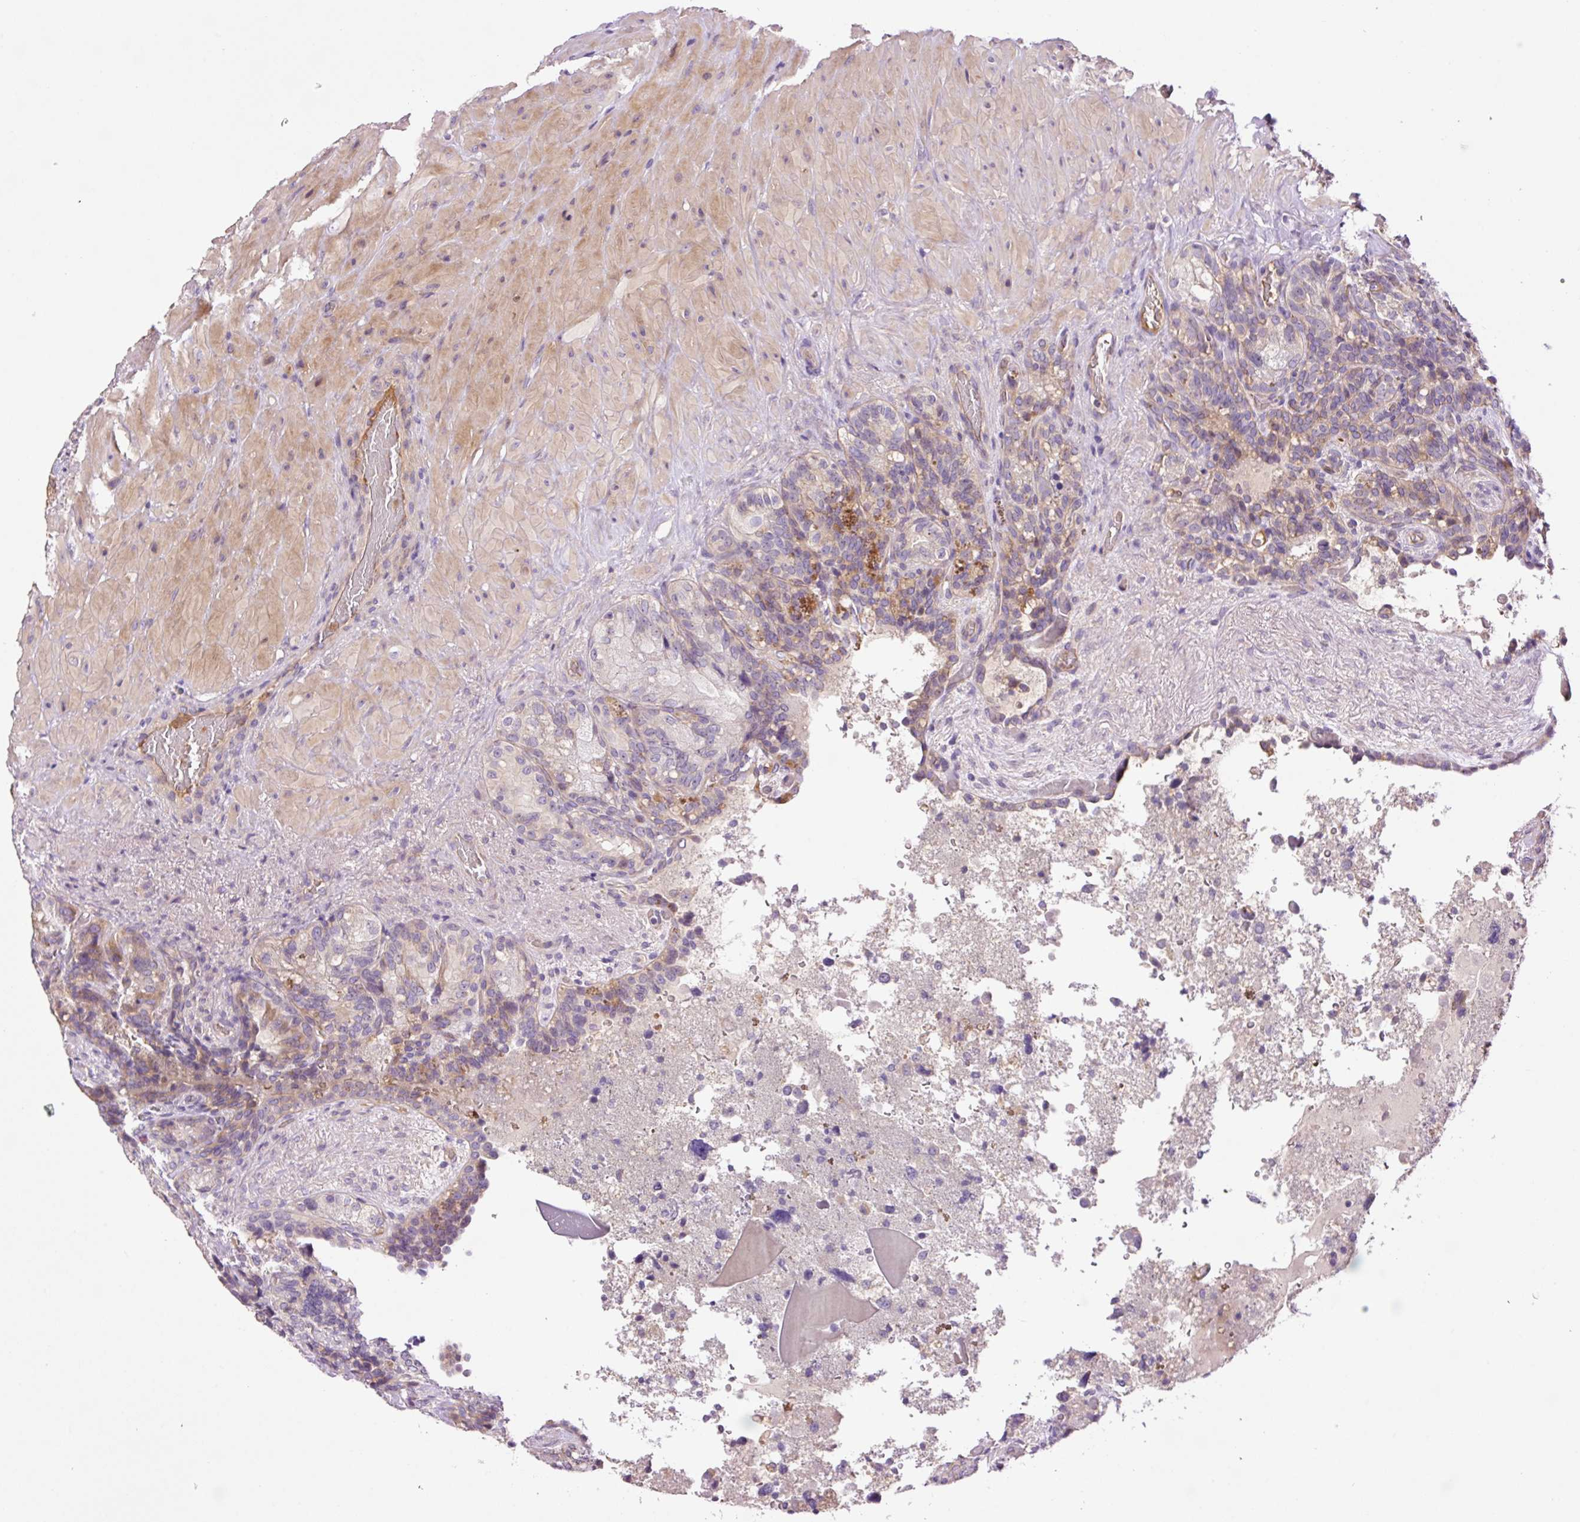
{"staining": {"intensity": "weak", "quantity": "<25%", "location": "cytoplasmic/membranous"}, "tissue": "seminal vesicle", "cell_type": "Glandular cells", "image_type": "normal", "snomed": [{"axis": "morphology", "description": "Normal tissue, NOS"}, {"axis": "topography", "description": "Seminal veicle"}], "caption": "Immunohistochemistry (IHC) micrograph of benign human seminal vesicle stained for a protein (brown), which exhibits no expression in glandular cells.", "gene": "TMEM235", "patient": {"sex": "male", "age": 69}}